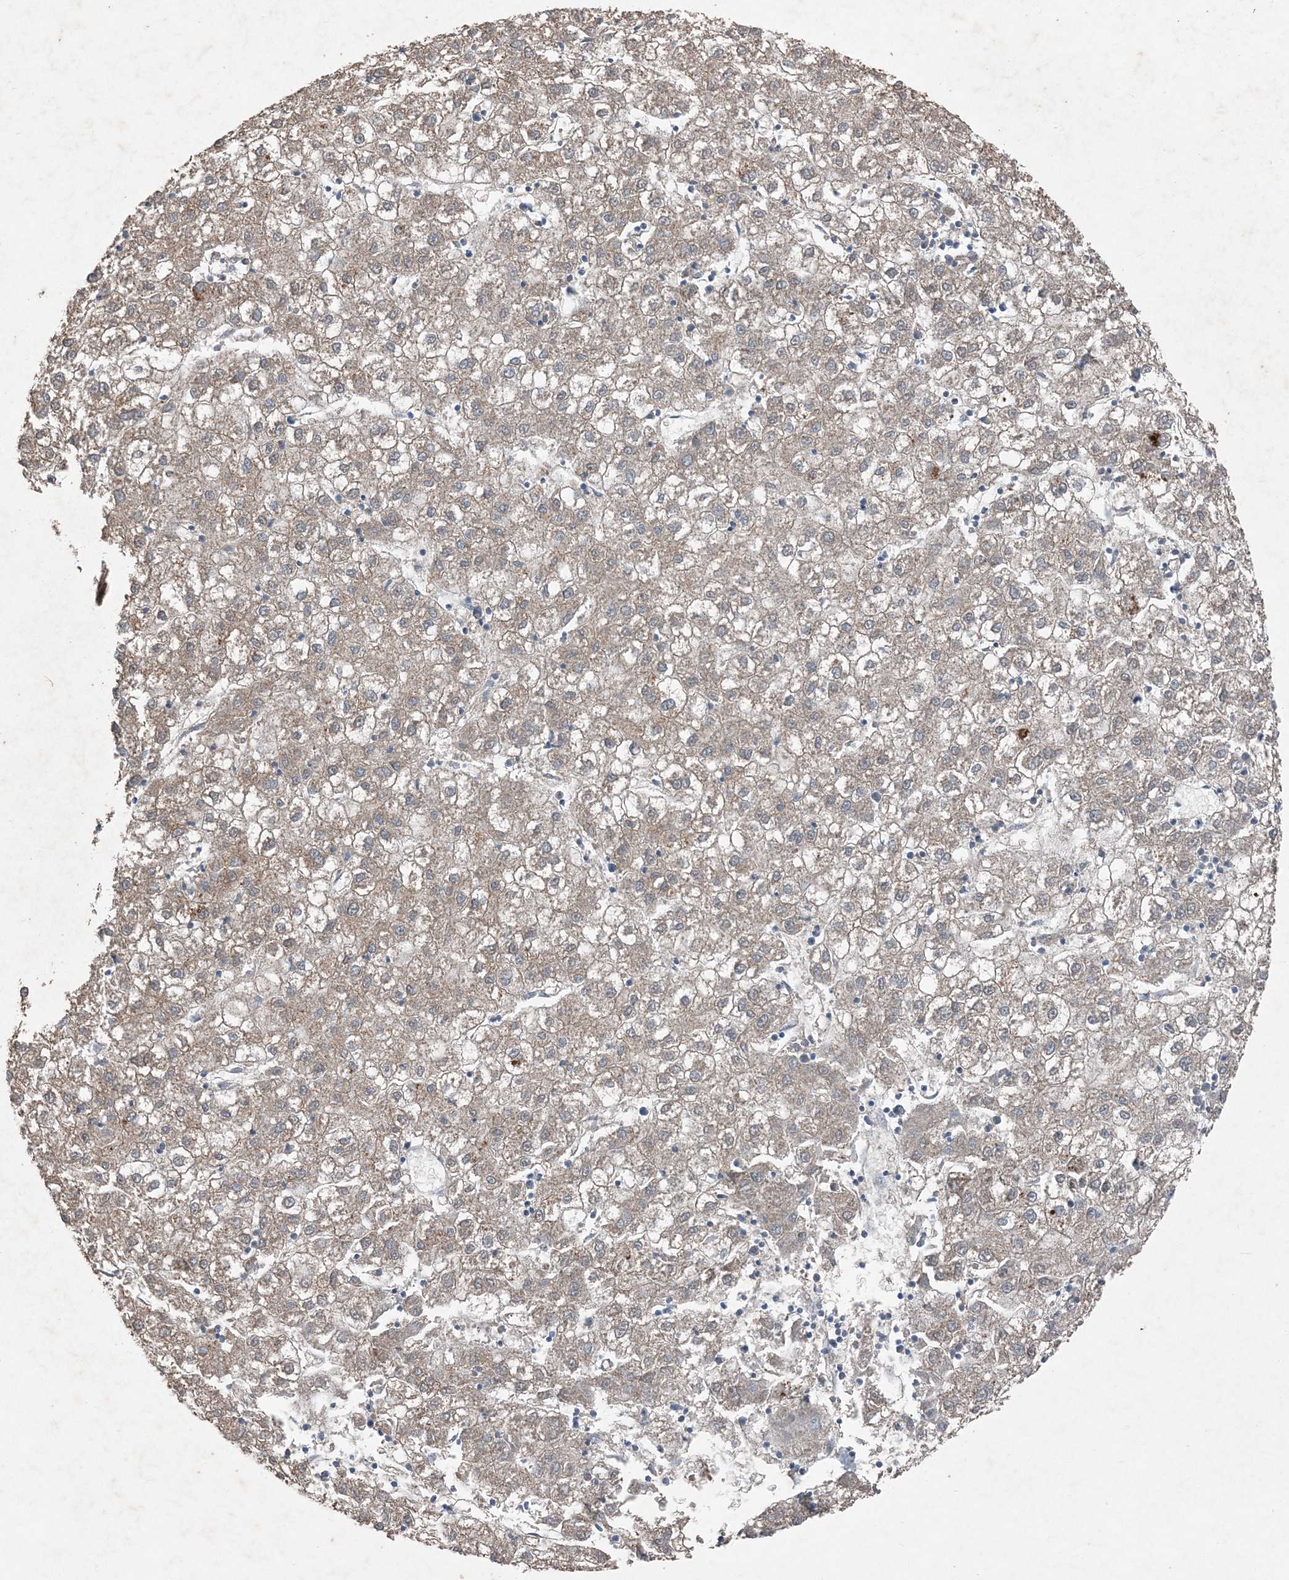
{"staining": {"intensity": "weak", "quantity": ">75%", "location": "cytoplasmic/membranous"}, "tissue": "liver cancer", "cell_type": "Tumor cells", "image_type": "cancer", "snomed": [{"axis": "morphology", "description": "Carcinoma, Hepatocellular, NOS"}, {"axis": "topography", "description": "Liver"}], "caption": "Liver cancer stained with DAB (3,3'-diaminobenzidine) IHC reveals low levels of weak cytoplasmic/membranous expression in approximately >75% of tumor cells.", "gene": "FCN3", "patient": {"sex": "male", "age": 72}}